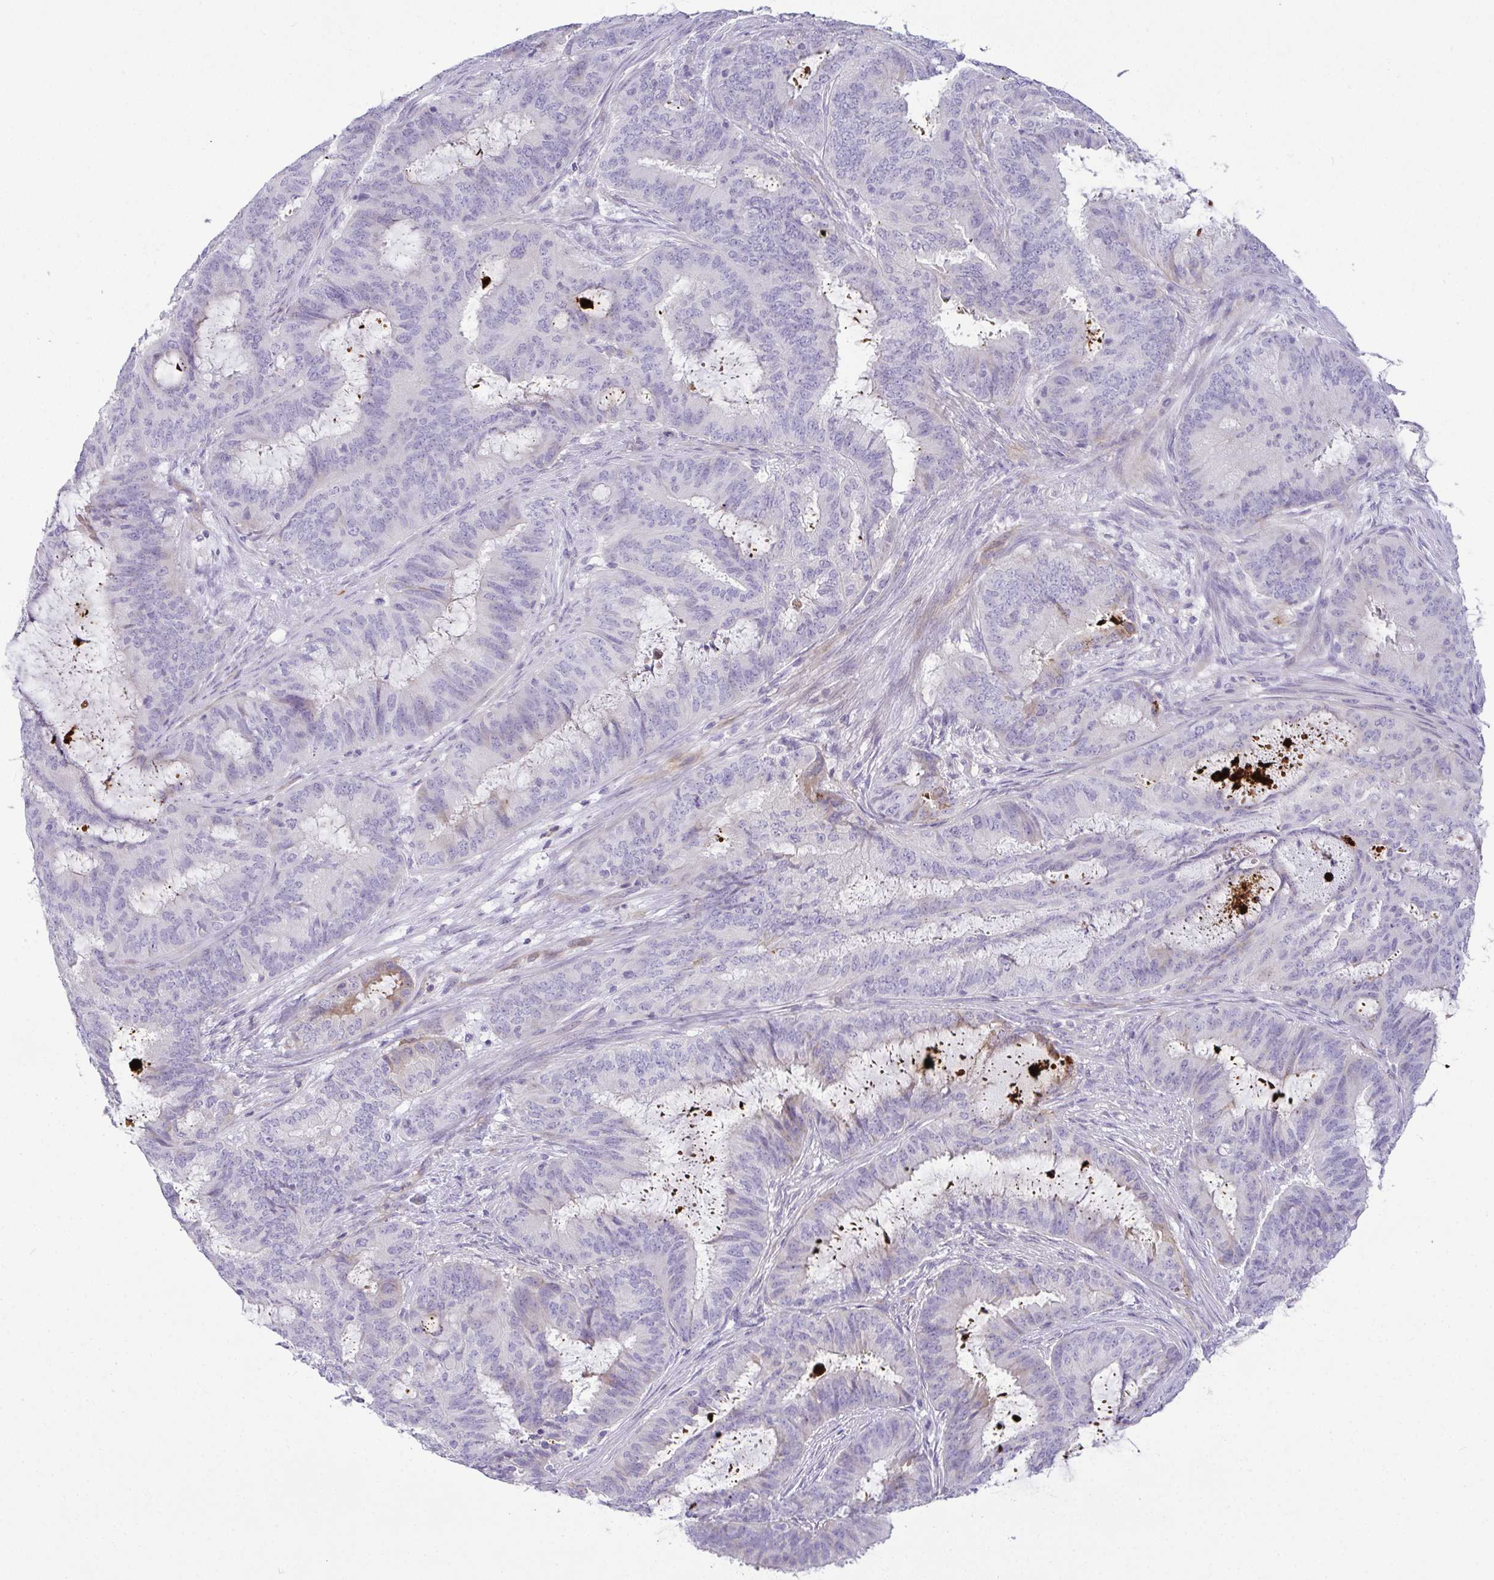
{"staining": {"intensity": "negative", "quantity": "none", "location": "none"}, "tissue": "endometrial cancer", "cell_type": "Tumor cells", "image_type": "cancer", "snomed": [{"axis": "morphology", "description": "Adenocarcinoma, NOS"}, {"axis": "topography", "description": "Endometrium"}], "caption": "The image demonstrates no staining of tumor cells in endometrial cancer.", "gene": "LIPE", "patient": {"sex": "female", "age": 51}}